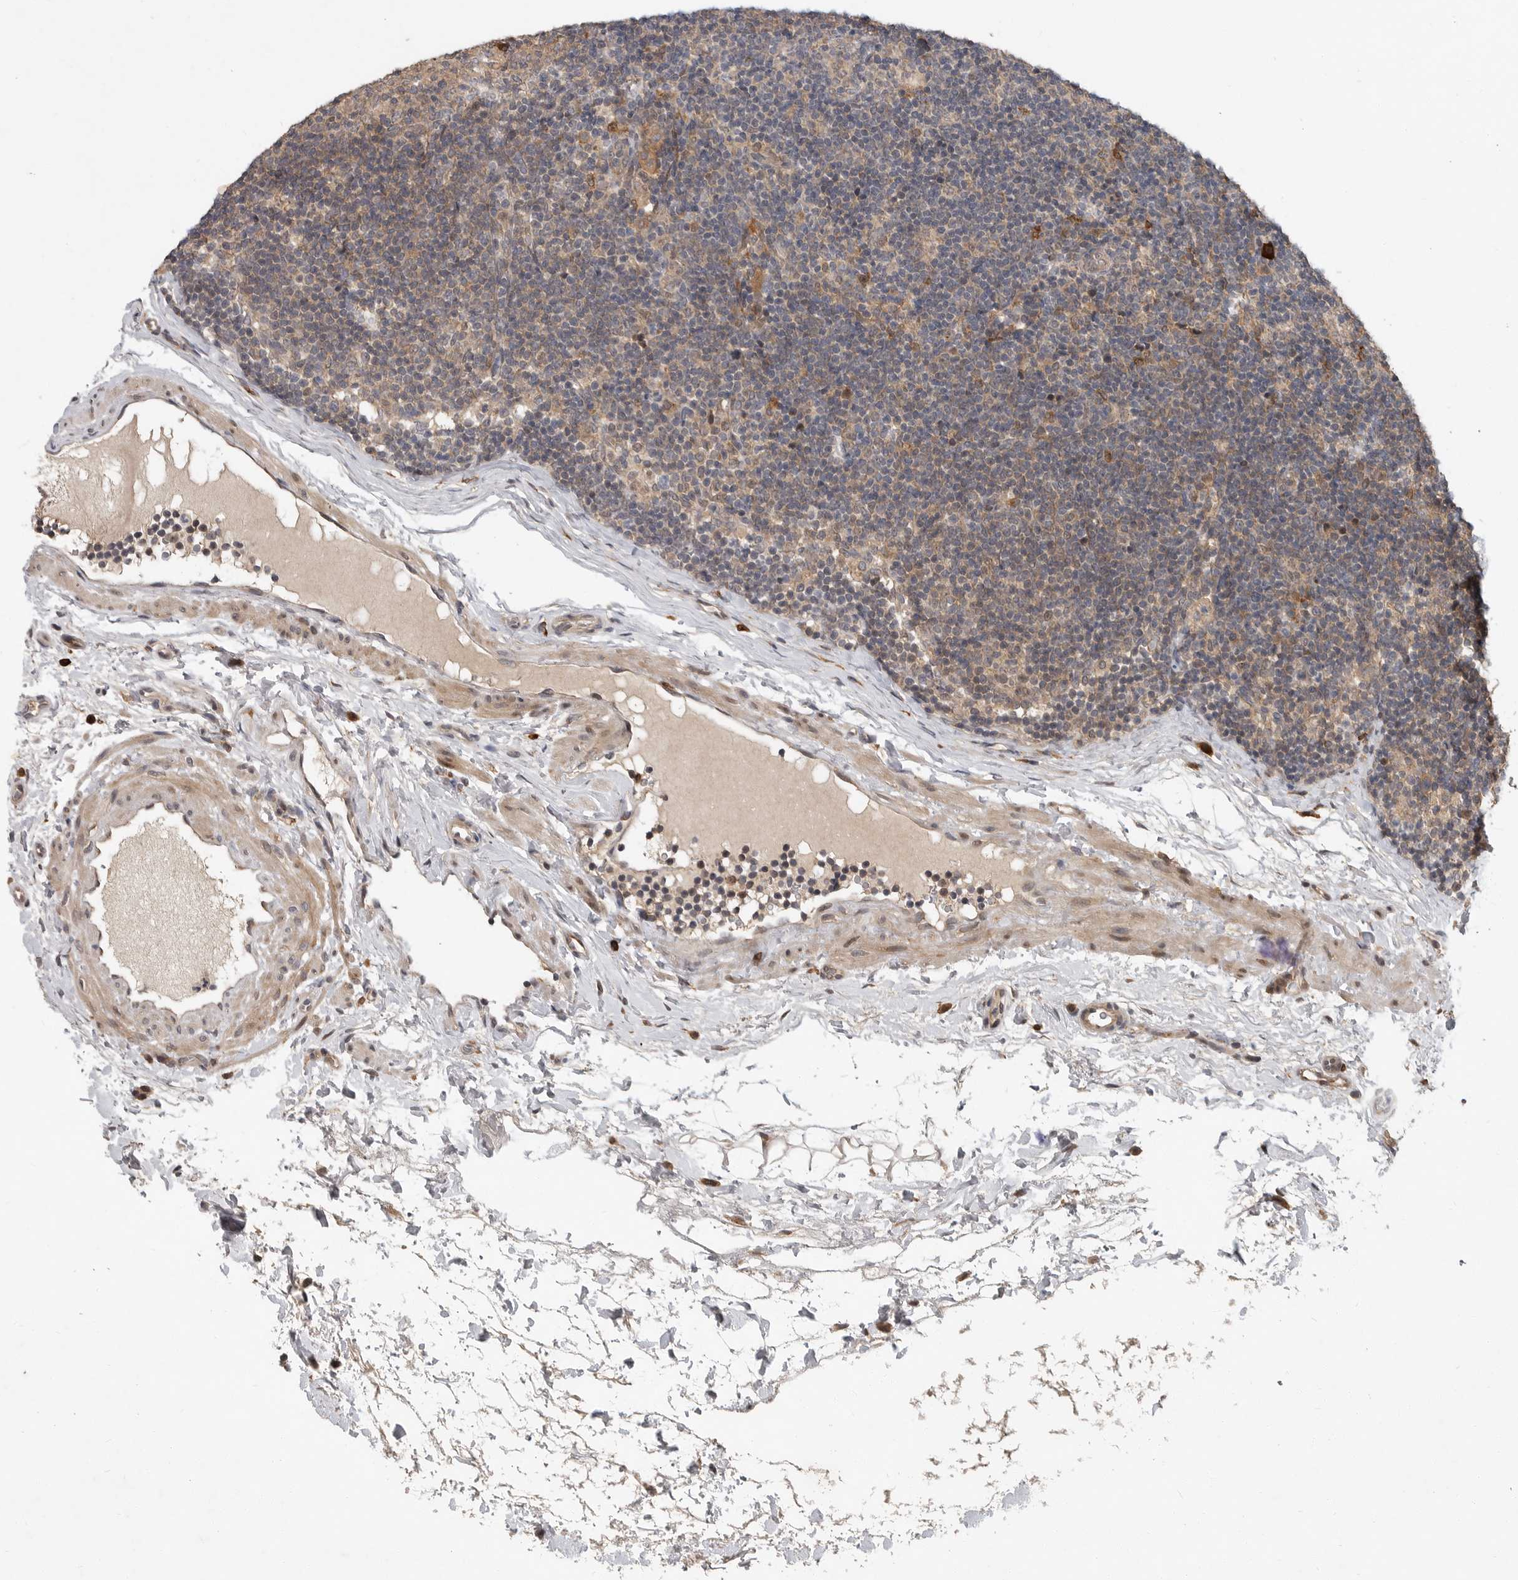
{"staining": {"intensity": "weak", "quantity": ">75%", "location": "cytoplasmic/membranous"}, "tissue": "lymph node", "cell_type": "Germinal center cells", "image_type": "normal", "snomed": [{"axis": "morphology", "description": "Normal tissue, NOS"}, {"axis": "topography", "description": "Lymph node"}], "caption": "Immunohistochemistry (IHC) image of unremarkable lymph node stained for a protein (brown), which exhibits low levels of weak cytoplasmic/membranous positivity in about >75% of germinal center cells.", "gene": "OSBPL9", "patient": {"sex": "female", "age": 22}}